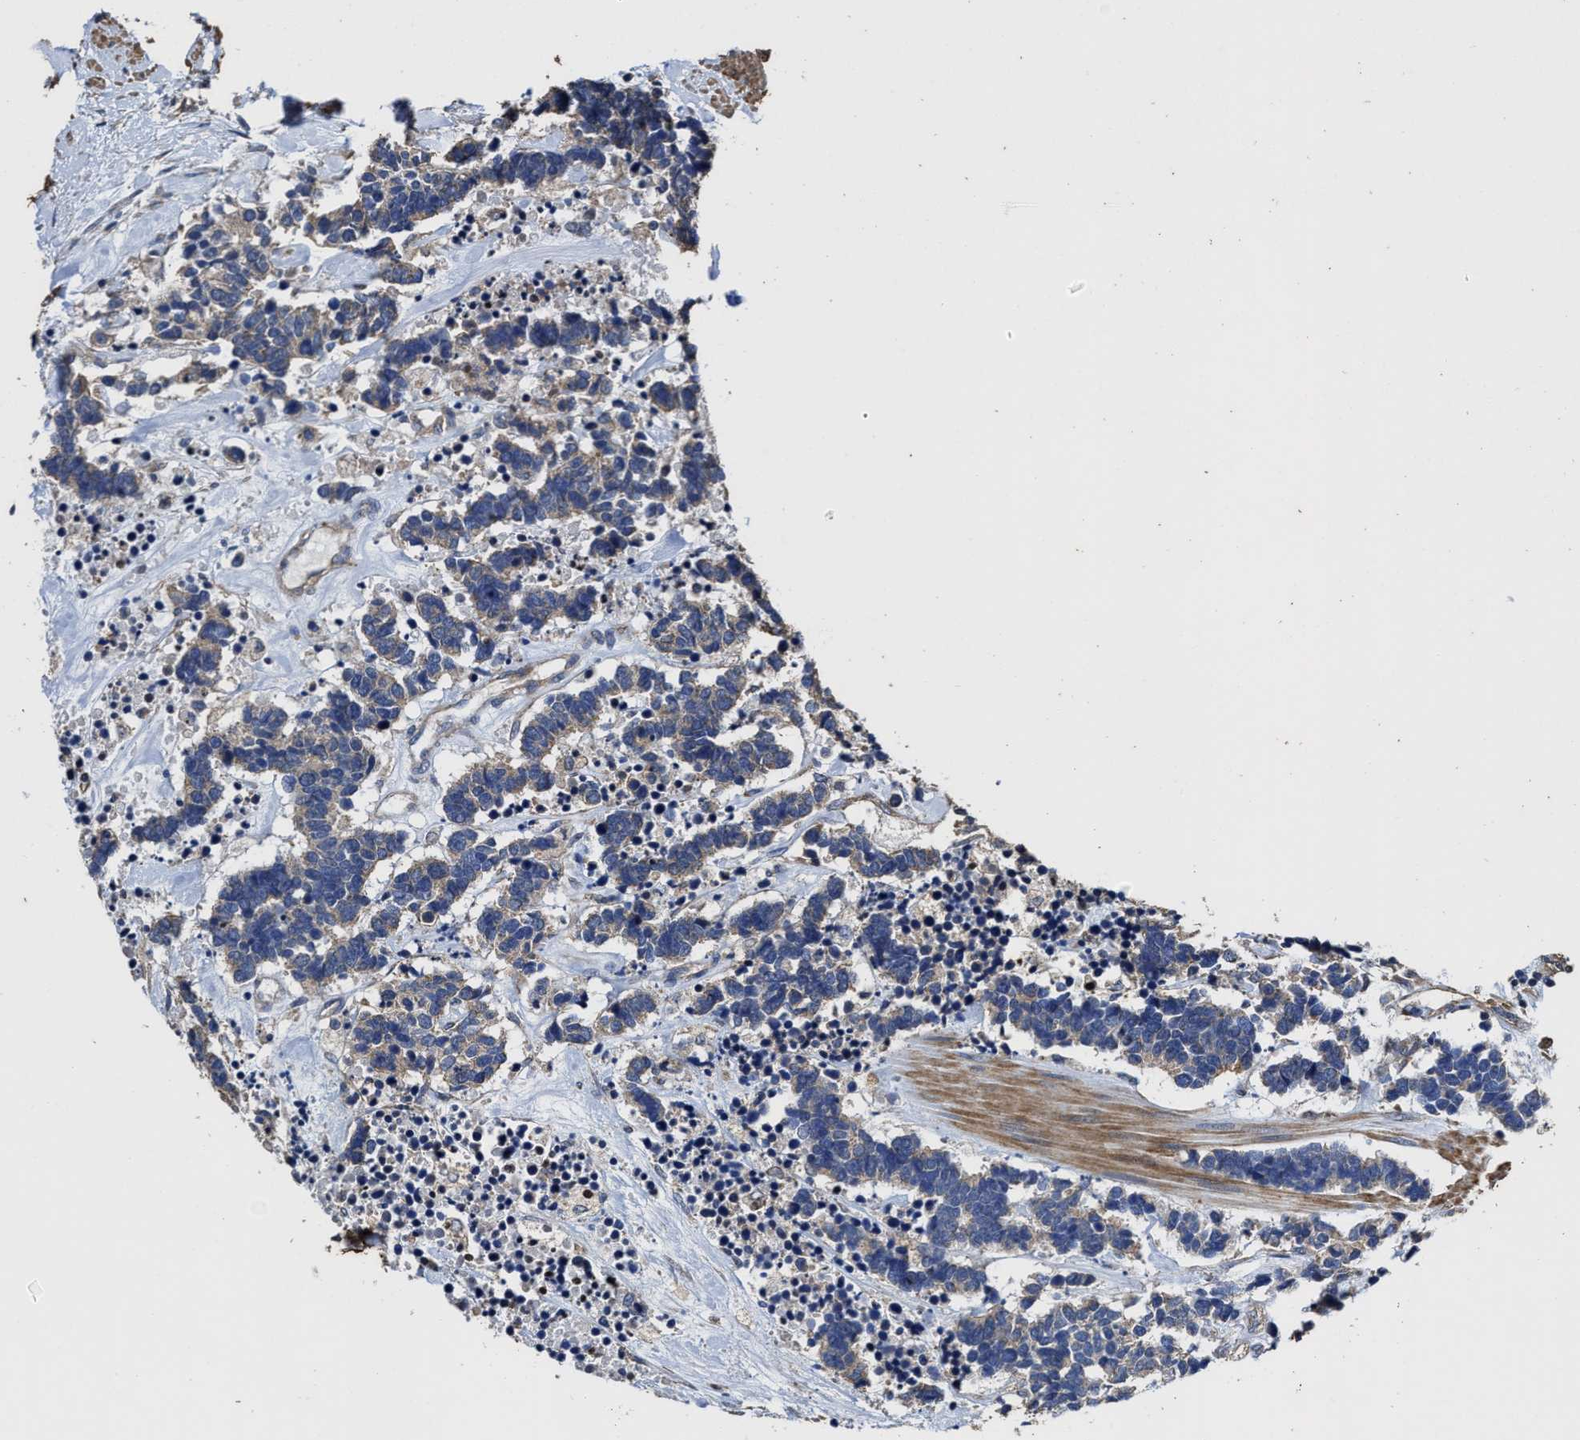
{"staining": {"intensity": "weak", "quantity": "25%-75%", "location": "cytoplasmic/membranous"}, "tissue": "carcinoid", "cell_type": "Tumor cells", "image_type": "cancer", "snomed": [{"axis": "morphology", "description": "Carcinoma, NOS"}, {"axis": "morphology", "description": "Carcinoid, malignant, NOS"}, {"axis": "topography", "description": "Urinary bladder"}], "caption": "Human carcinoma stained with a protein marker exhibits weak staining in tumor cells.", "gene": "SFXN4", "patient": {"sex": "male", "age": 57}}